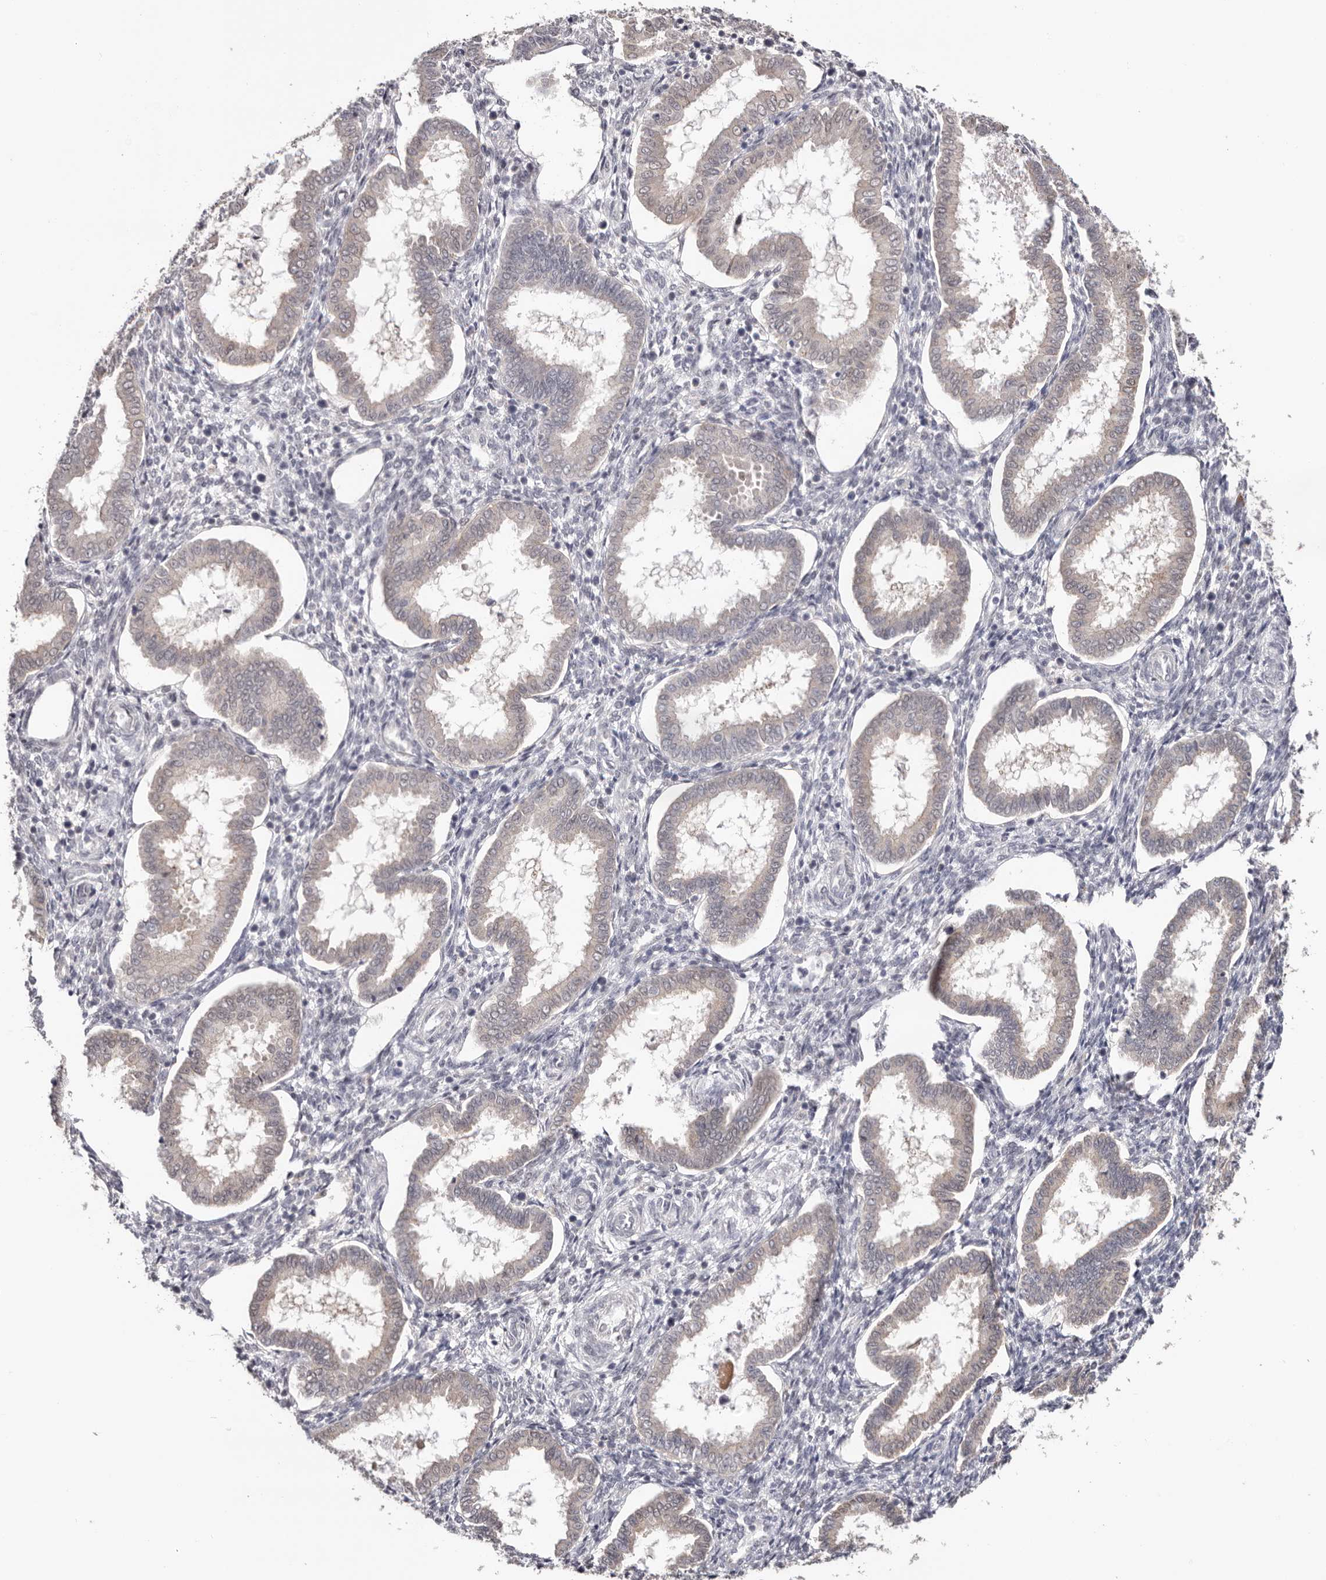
{"staining": {"intensity": "negative", "quantity": "none", "location": "none"}, "tissue": "endometrium", "cell_type": "Cells in endometrial stroma", "image_type": "normal", "snomed": [{"axis": "morphology", "description": "Normal tissue, NOS"}, {"axis": "topography", "description": "Endometrium"}], "caption": "This is an immunohistochemistry (IHC) histopathology image of benign endometrium. There is no positivity in cells in endometrial stroma.", "gene": "TYW3", "patient": {"sex": "female", "age": 24}}